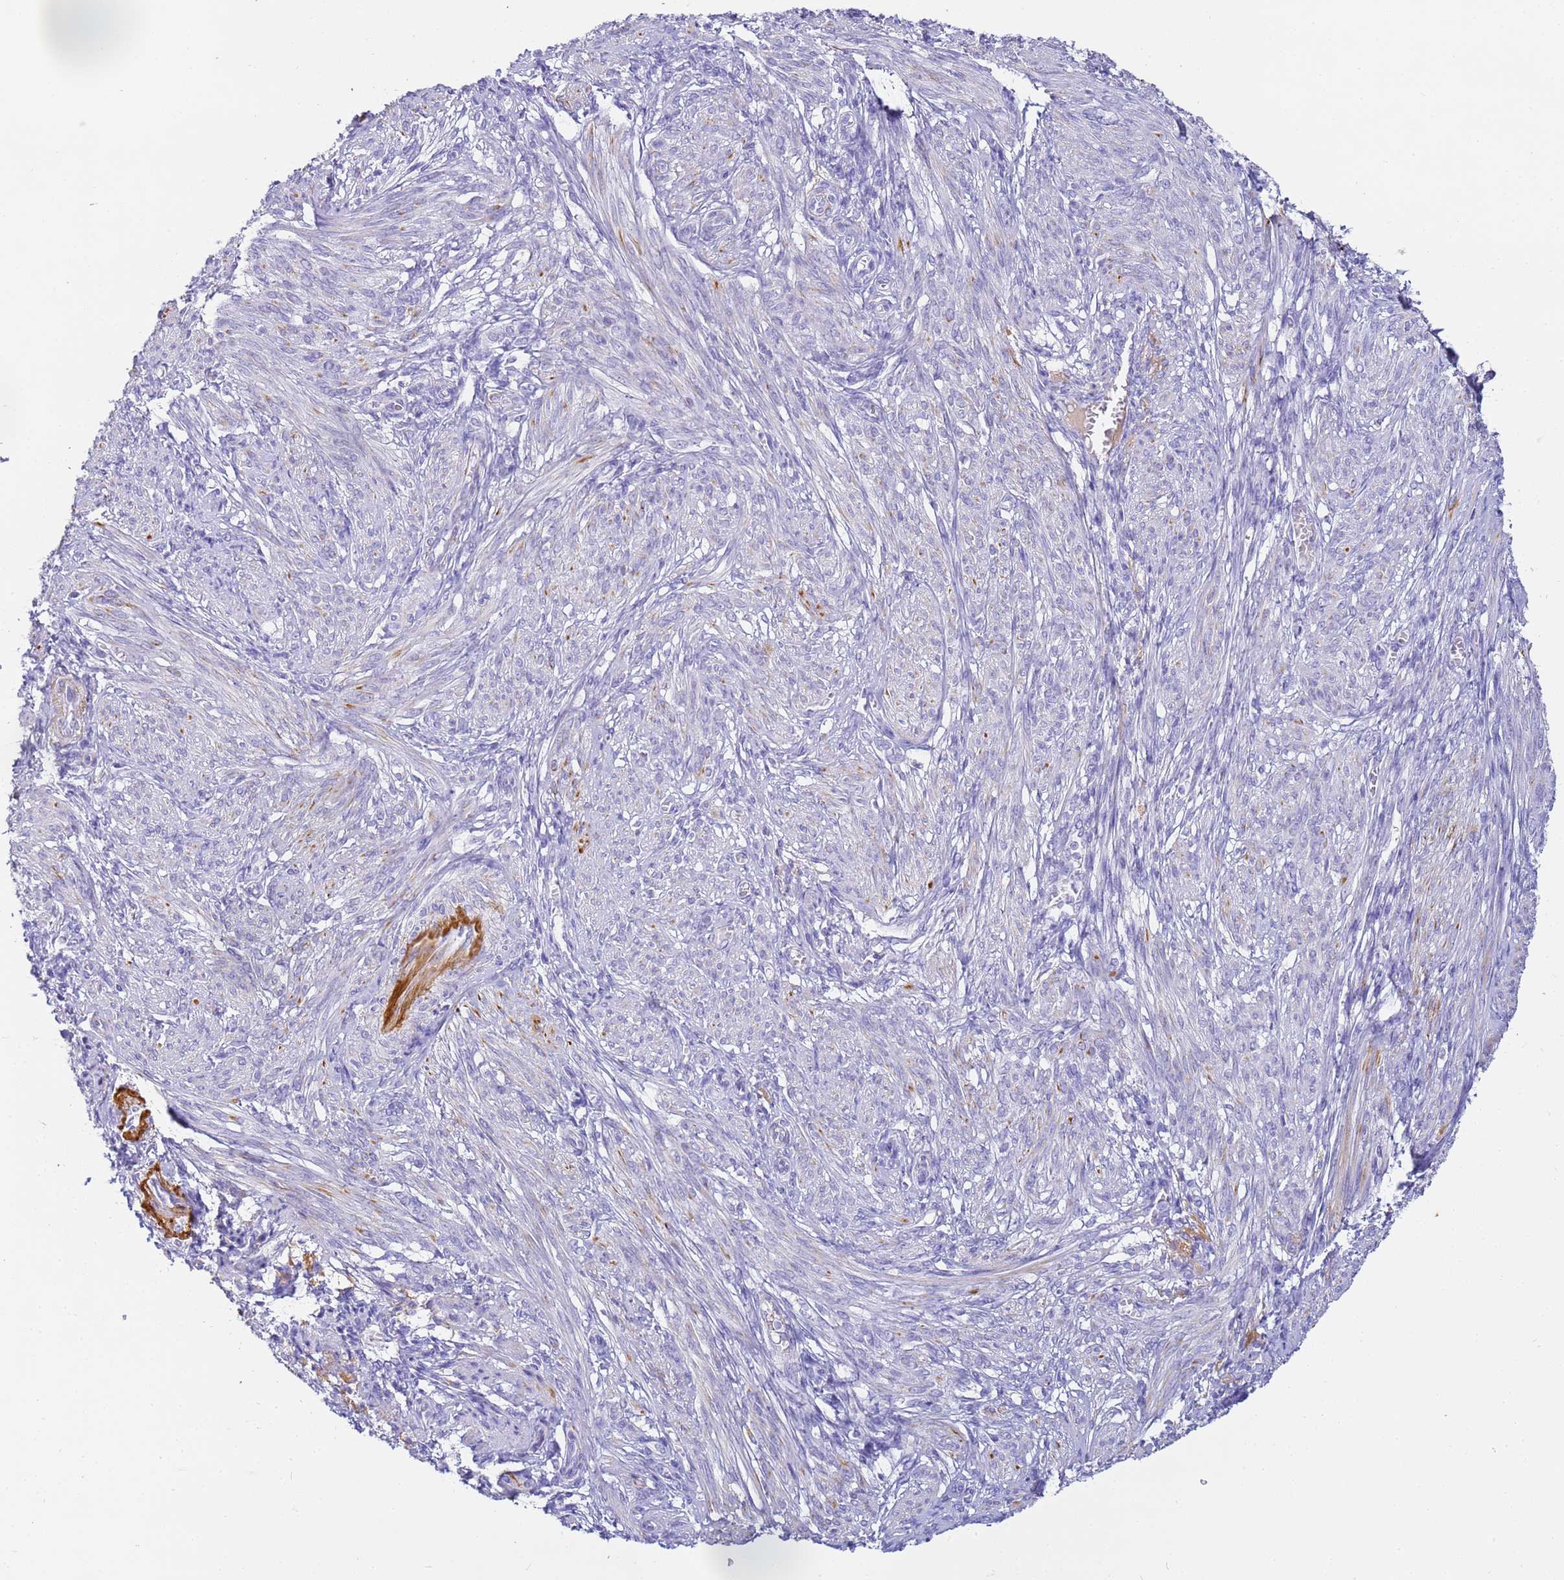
{"staining": {"intensity": "moderate", "quantity": "<25%", "location": "cytoplasmic/membranous"}, "tissue": "smooth muscle", "cell_type": "Smooth muscle cells", "image_type": "normal", "snomed": [{"axis": "morphology", "description": "Normal tissue, NOS"}, {"axis": "topography", "description": "Smooth muscle"}], "caption": "A histopathology image of smooth muscle stained for a protein shows moderate cytoplasmic/membranous brown staining in smooth muscle cells.", "gene": "CFHR1", "patient": {"sex": "female", "age": 39}}